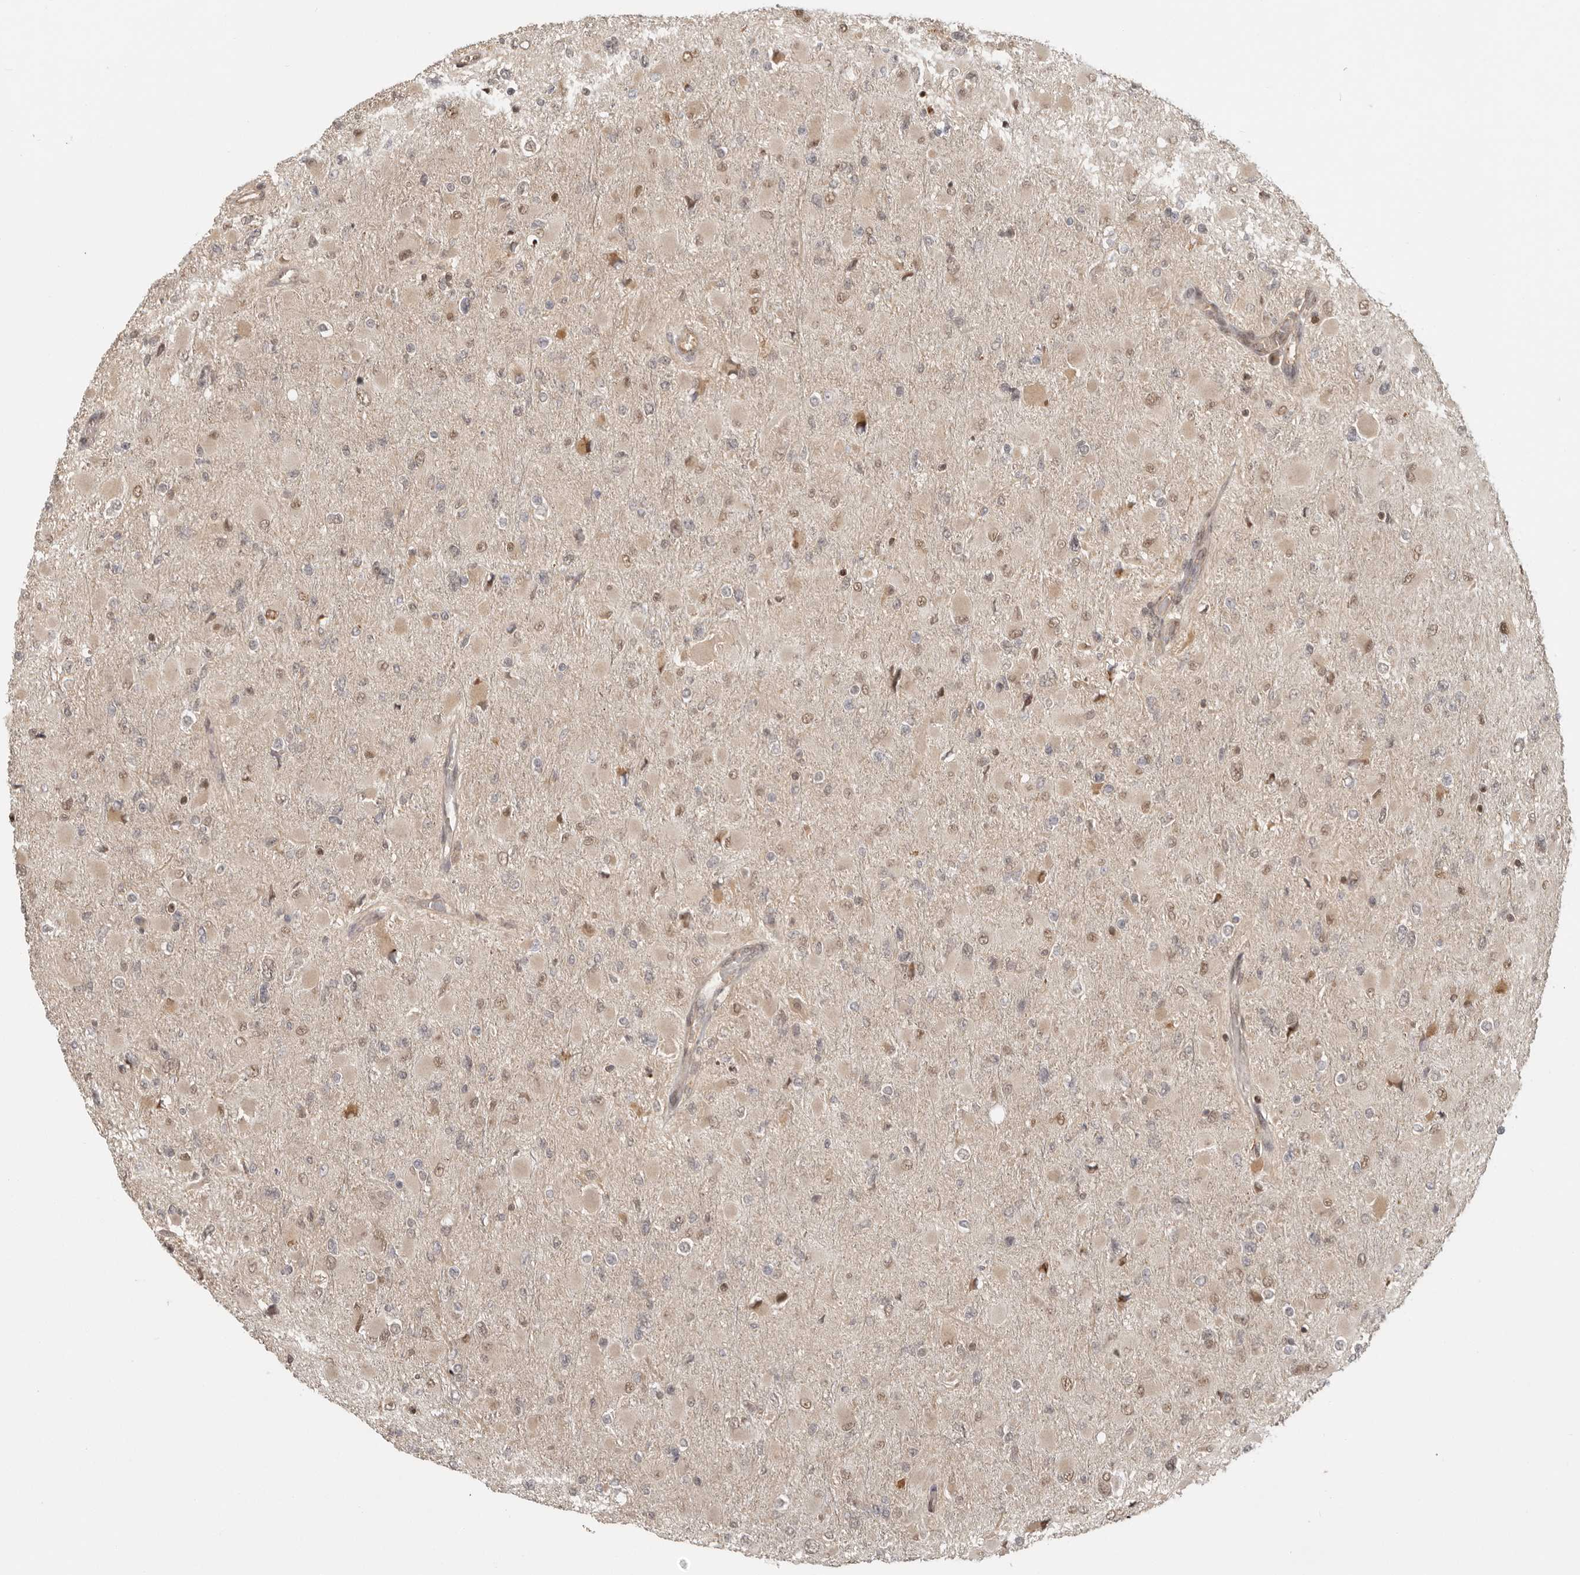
{"staining": {"intensity": "weak", "quantity": "<25%", "location": "cytoplasmic/membranous,nuclear"}, "tissue": "glioma", "cell_type": "Tumor cells", "image_type": "cancer", "snomed": [{"axis": "morphology", "description": "Glioma, malignant, High grade"}, {"axis": "topography", "description": "Cerebral cortex"}], "caption": "Tumor cells are negative for brown protein staining in glioma.", "gene": "PSMA5", "patient": {"sex": "female", "age": 36}}